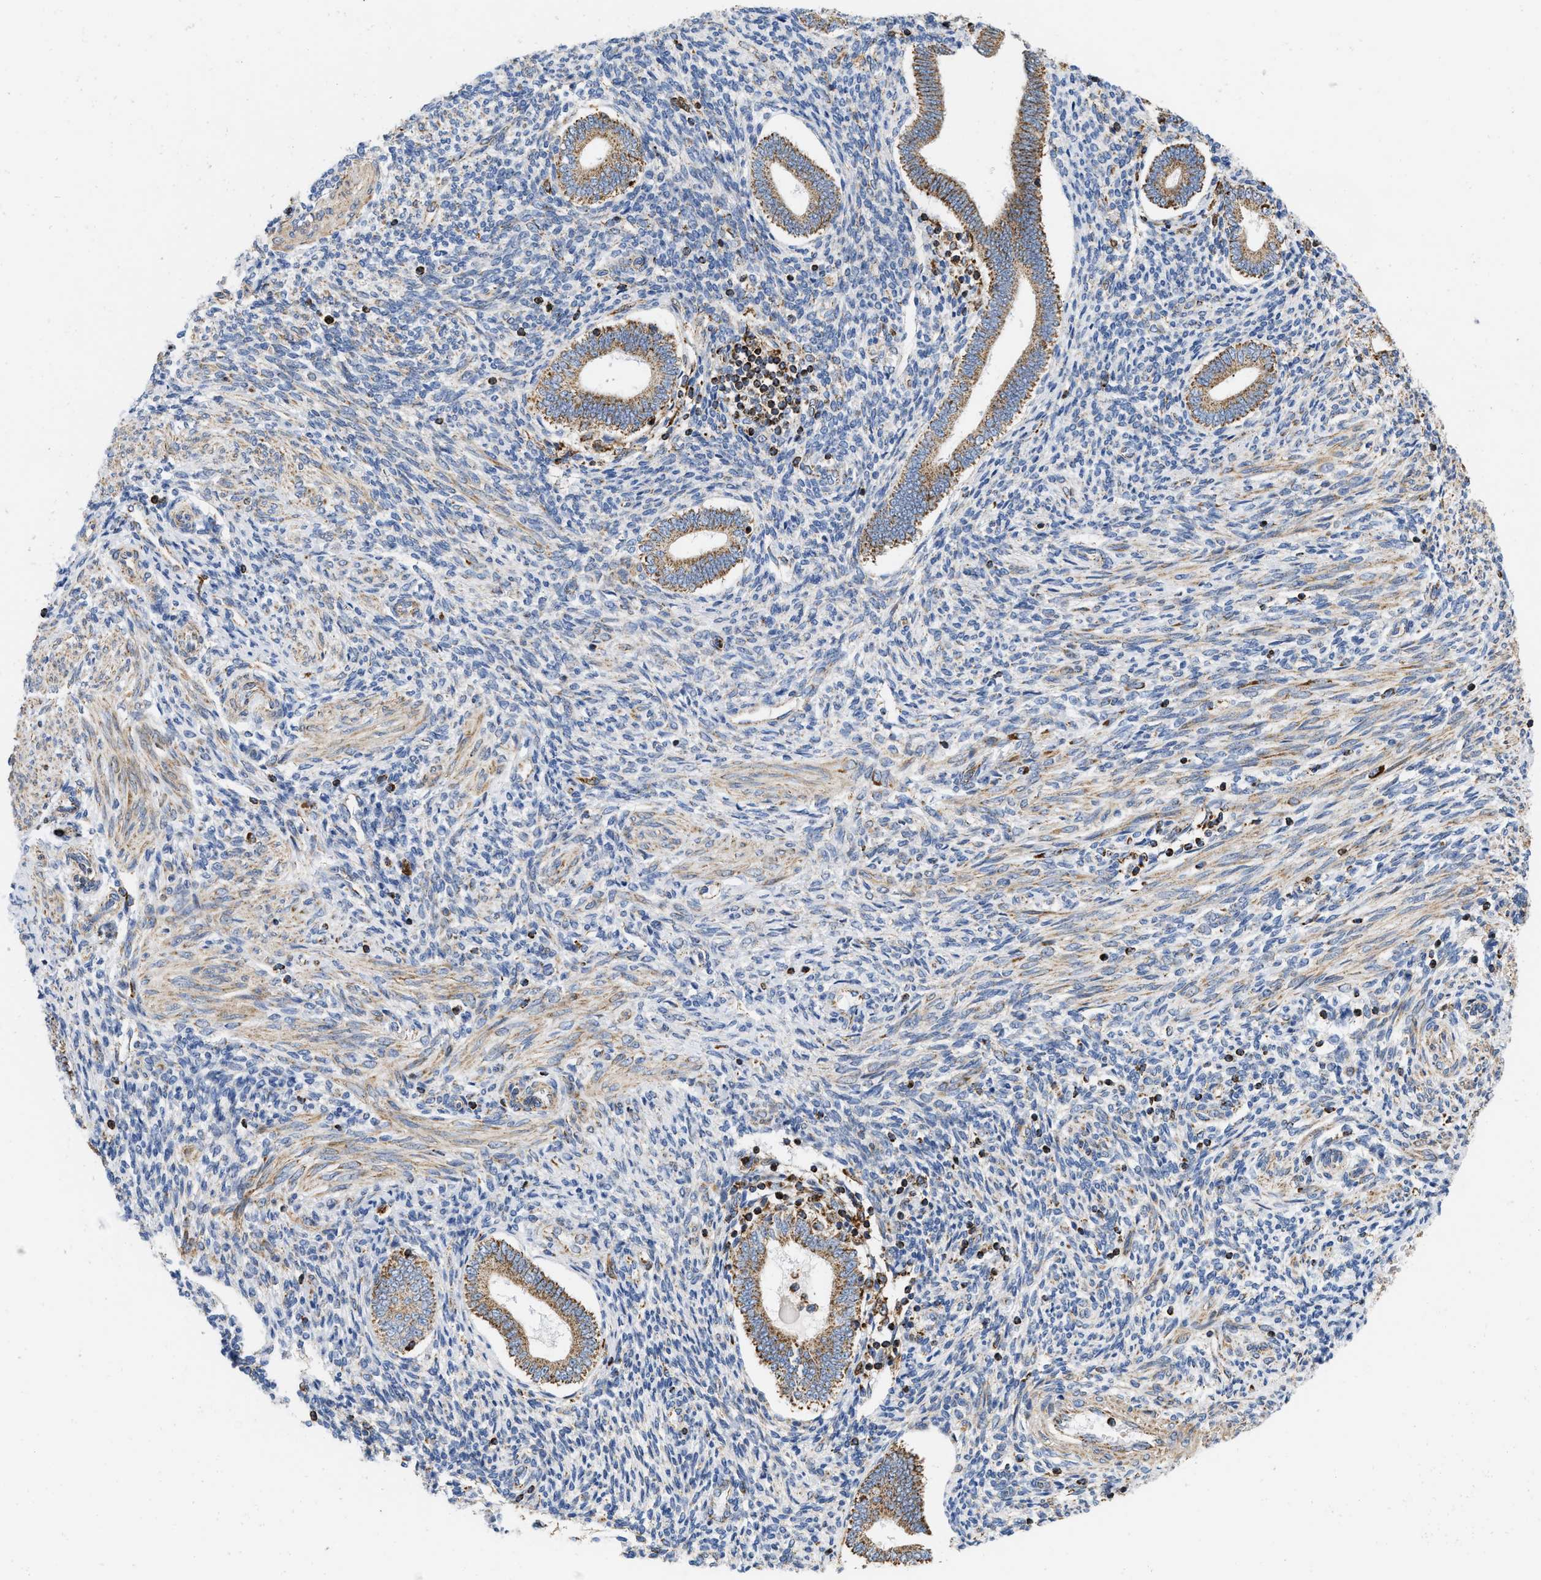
{"staining": {"intensity": "moderate", "quantity": ">75%", "location": "cytoplasmic/membranous"}, "tissue": "endometrium", "cell_type": "Cells in endometrial stroma", "image_type": "normal", "snomed": [{"axis": "morphology", "description": "Normal tissue, NOS"}, {"axis": "topography", "description": "Endometrium"}], "caption": "This micrograph displays IHC staining of unremarkable human endometrium, with medium moderate cytoplasmic/membranous staining in approximately >75% of cells in endometrial stroma.", "gene": "GRB10", "patient": {"sex": "female", "age": 42}}